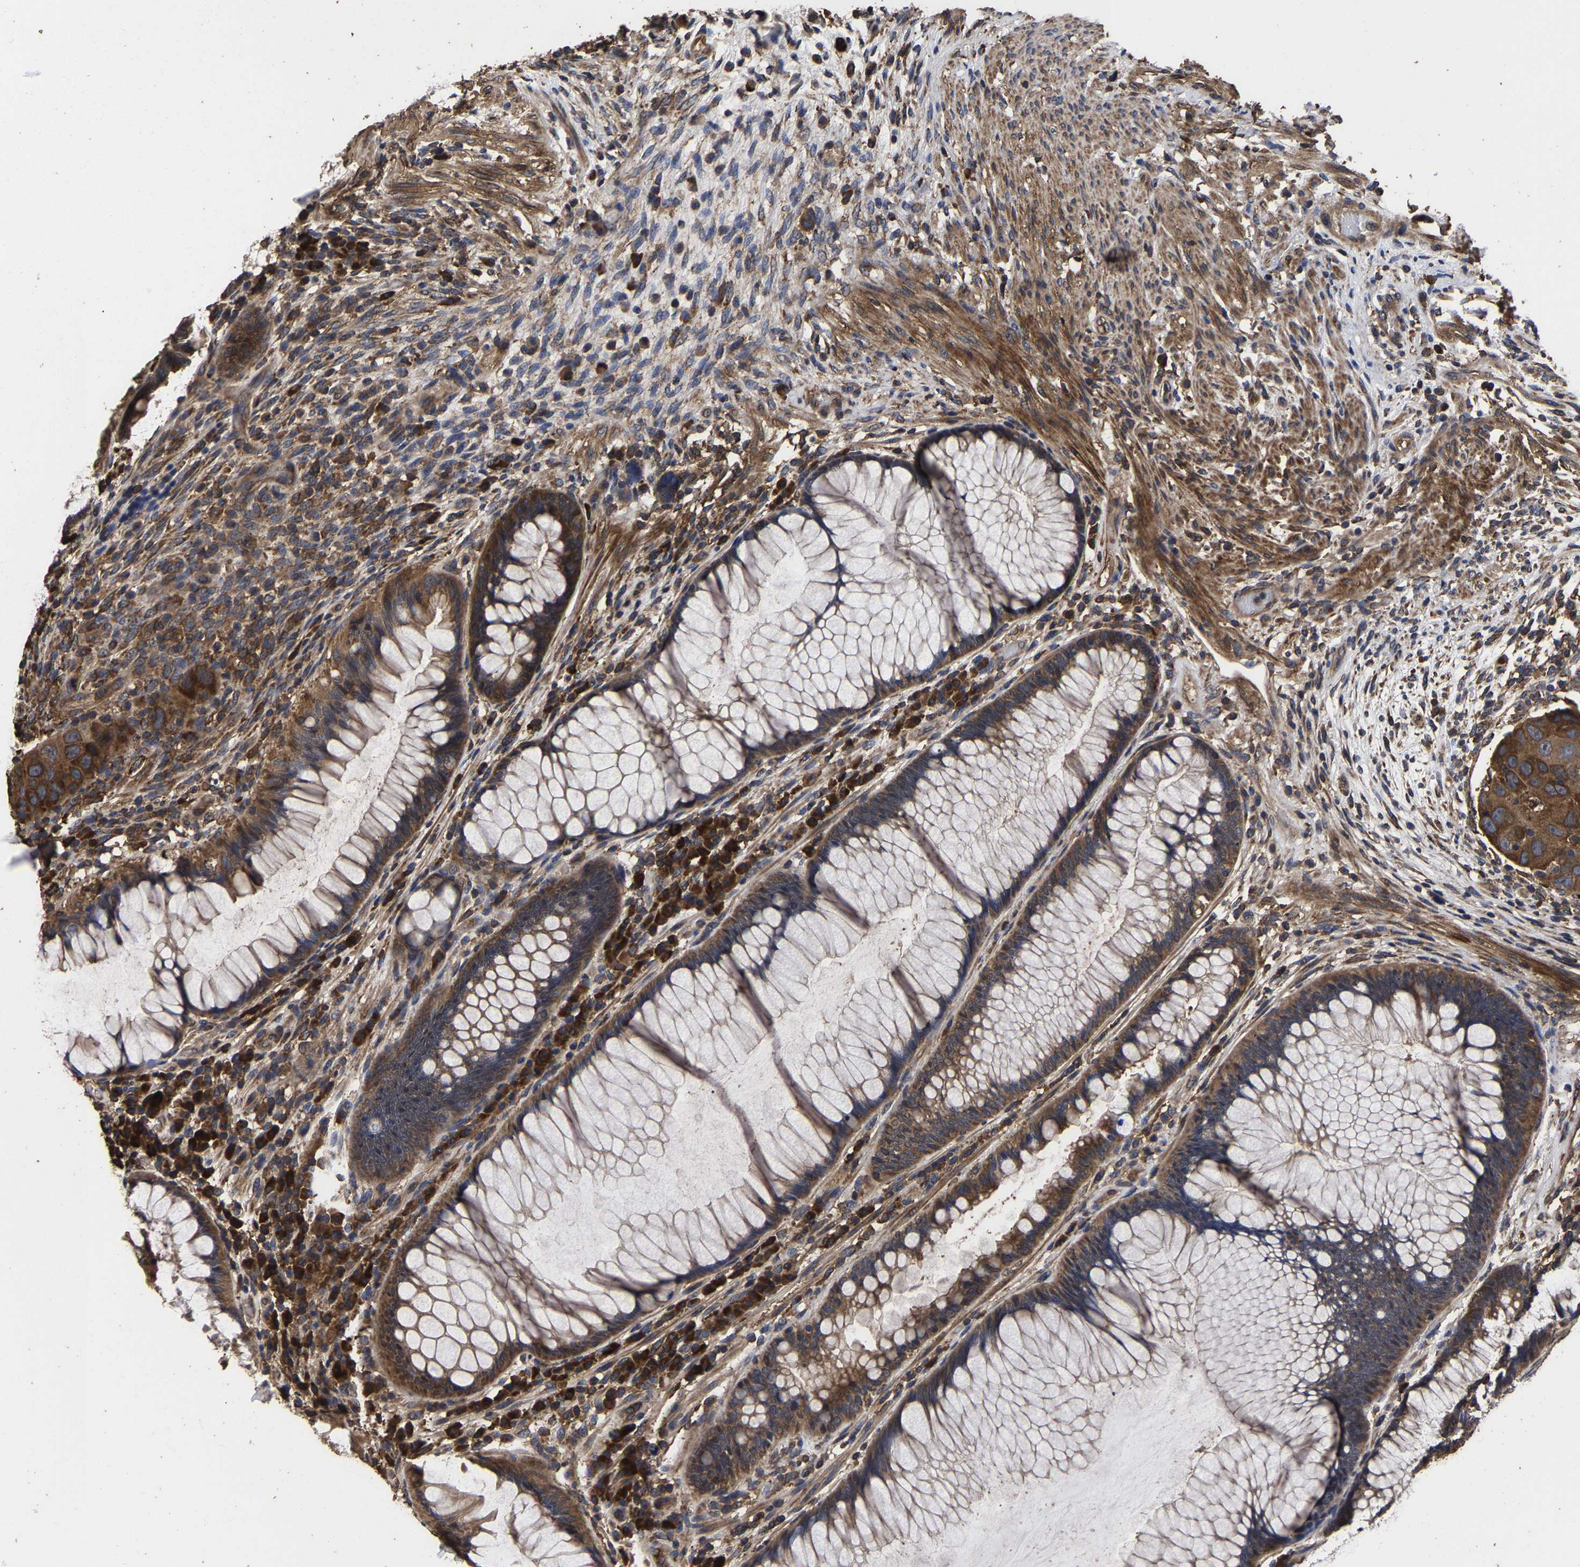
{"staining": {"intensity": "moderate", "quantity": ">75%", "location": "cytoplasmic/membranous"}, "tissue": "rectum", "cell_type": "Glandular cells", "image_type": "normal", "snomed": [{"axis": "morphology", "description": "Normal tissue, NOS"}, {"axis": "topography", "description": "Rectum"}], "caption": "Approximately >75% of glandular cells in unremarkable rectum display moderate cytoplasmic/membranous protein staining as visualized by brown immunohistochemical staining.", "gene": "ITCH", "patient": {"sex": "male", "age": 51}}